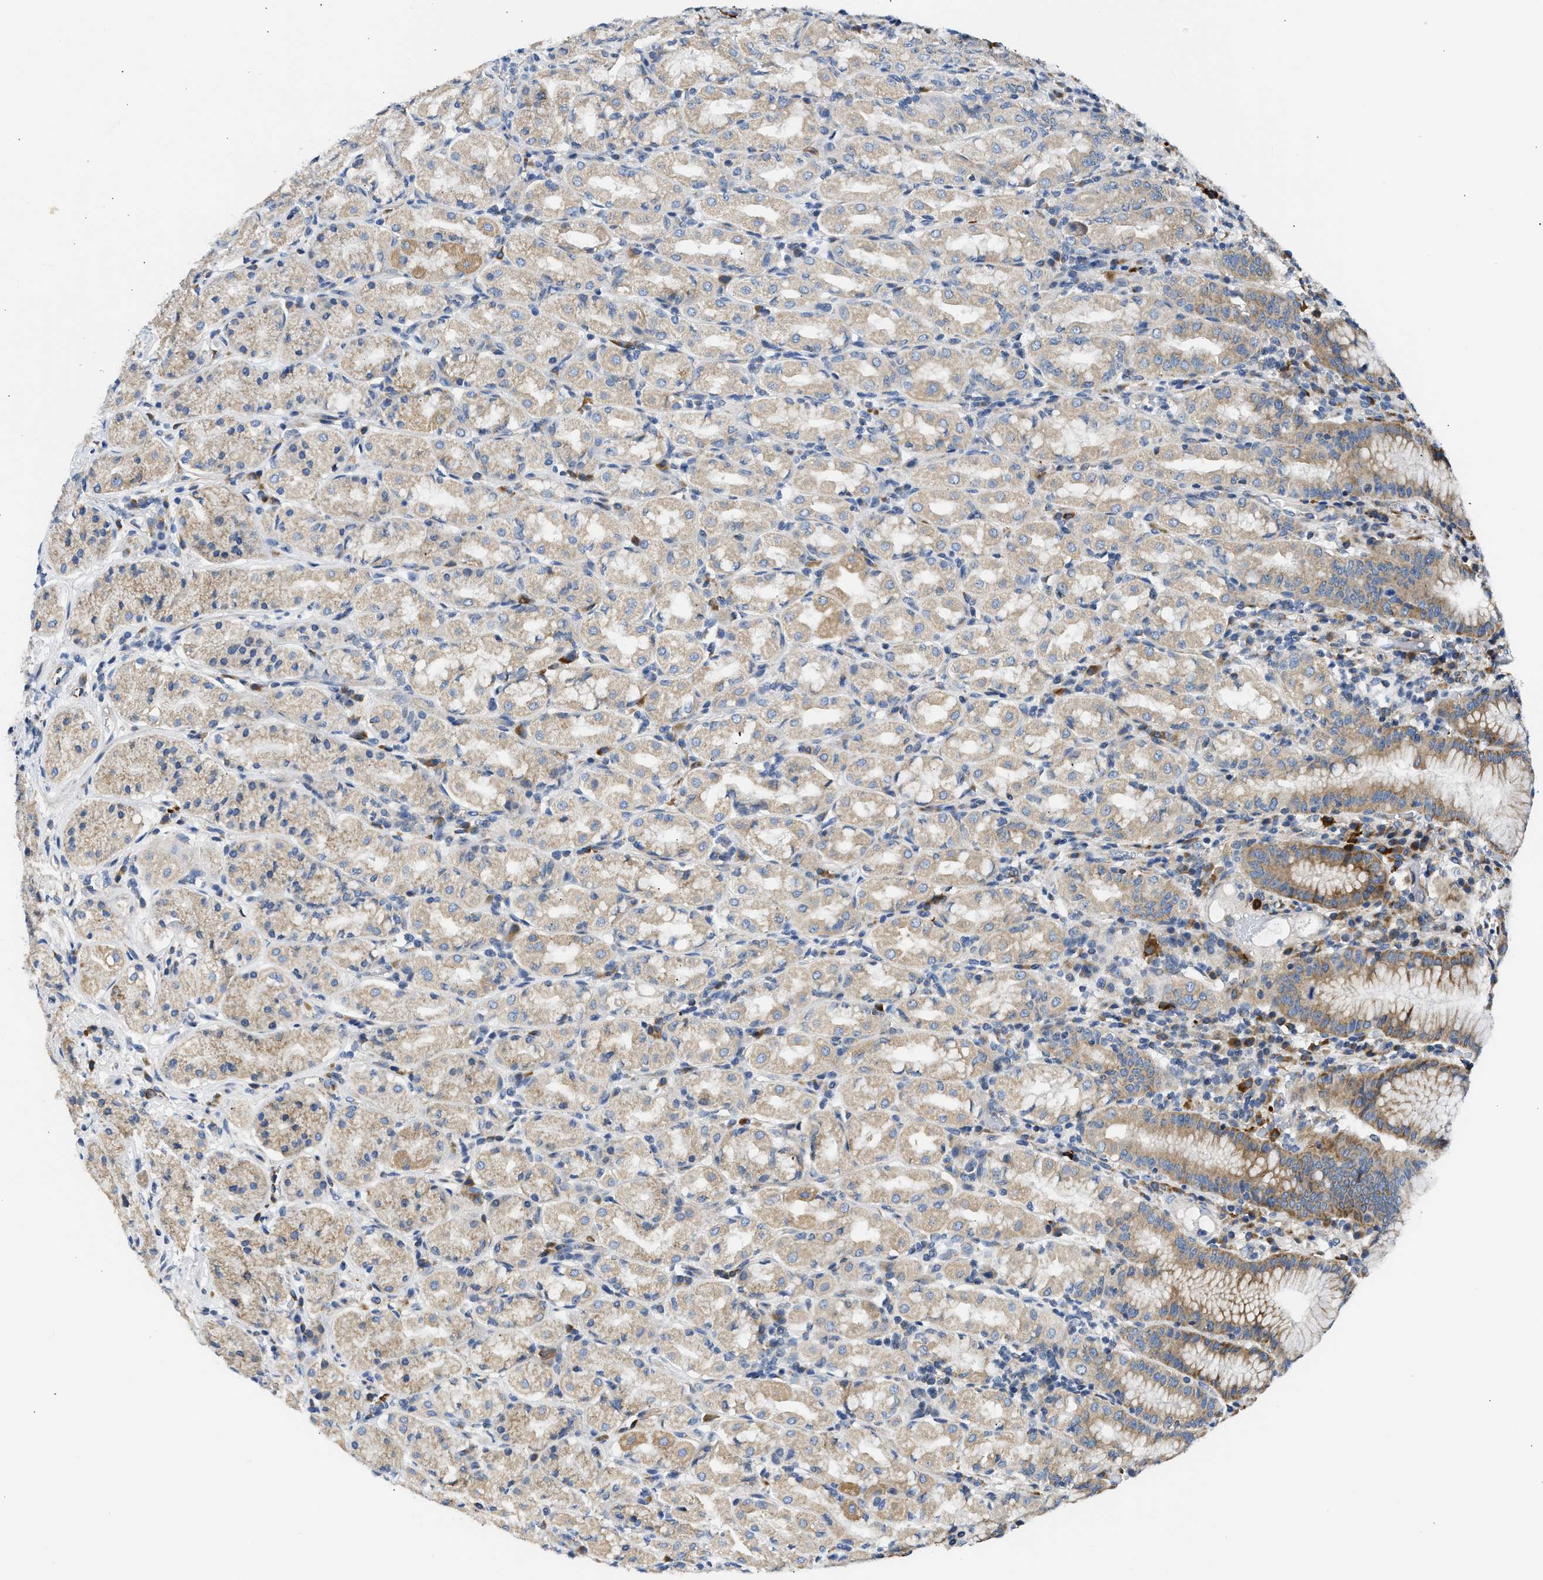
{"staining": {"intensity": "moderate", "quantity": ">75%", "location": "cytoplasmic/membranous"}, "tissue": "stomach", "cell_type": "Glandular cells", "image_type": "normal", "snomed": [{"axis": "morphology", "description": "Normal tissue, NOS"}, {"axis": "topography", "description": "Stomach"}, {"axis": "topography", "description": "Stomach, lower"}], "caption": "An IHC image of unremarkable tissue is shown. Protein staining in brown highlights moderate cytoplasmic/membranous positivity in stomach within glandular cells.", "gene": "CAMKK2", "patient": {"sex": "female", "age": 56}}